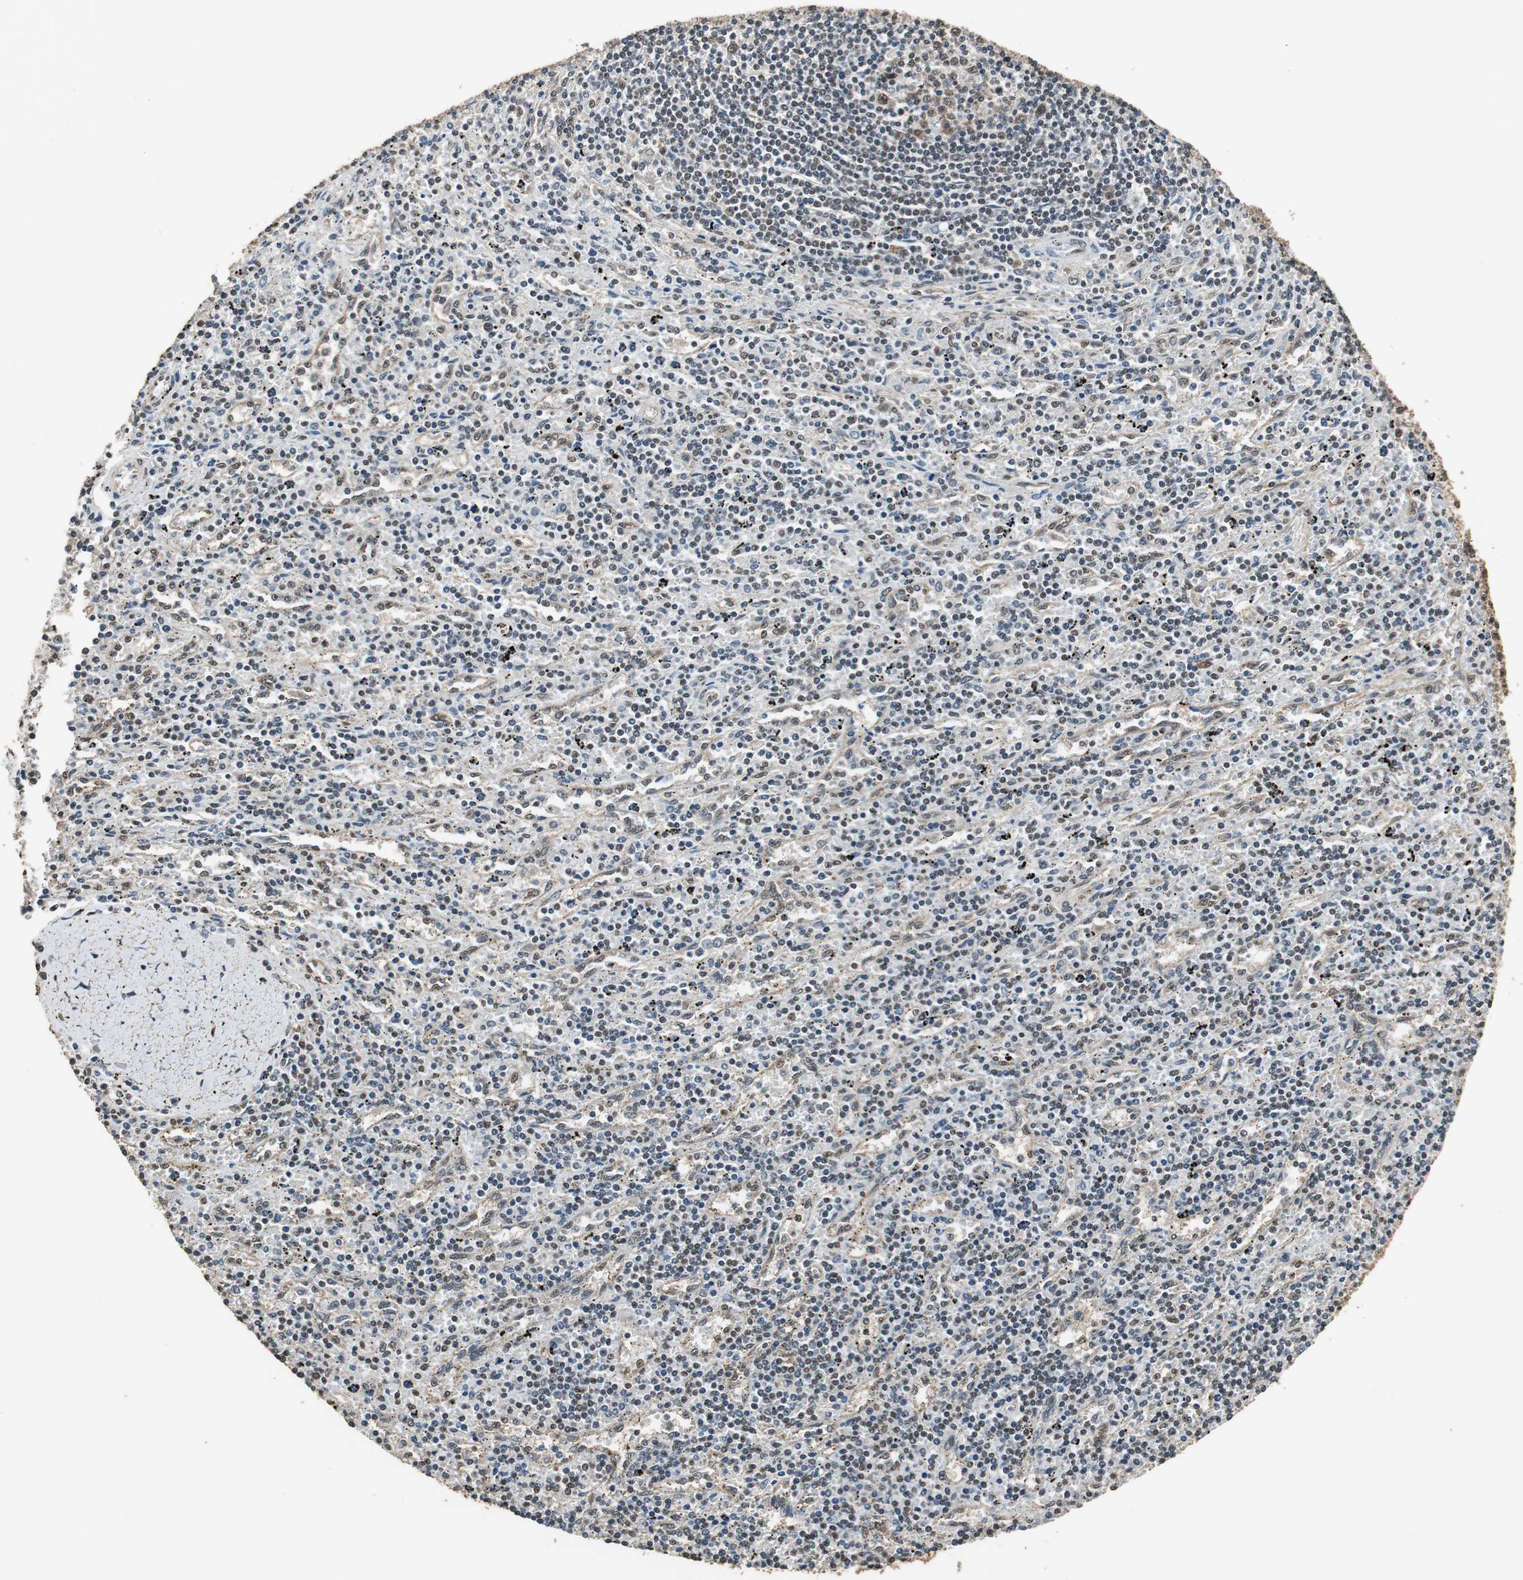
{"staining": {"intensity": "moderate", "quantity": "<25%", "location": "nuclear"}, "tissue": "lymphoma", "cell_type": "Tumor cells", "image_type": "cancer", "snomed": [{"axis": "morphology", "description": "Malignant lymphoma, non-Hodgkin's type, Low grade"}, {"axis": "topography", "description": "Spleen"}], "caption": "A histopathology image showing moderate nuclear expression in about <25% of tumor cells in lymphoma, as visualized by brown immunohistochemical staining.", "gene": "PPP1R13B", "patient": {"sex": "male", "age": 76}}